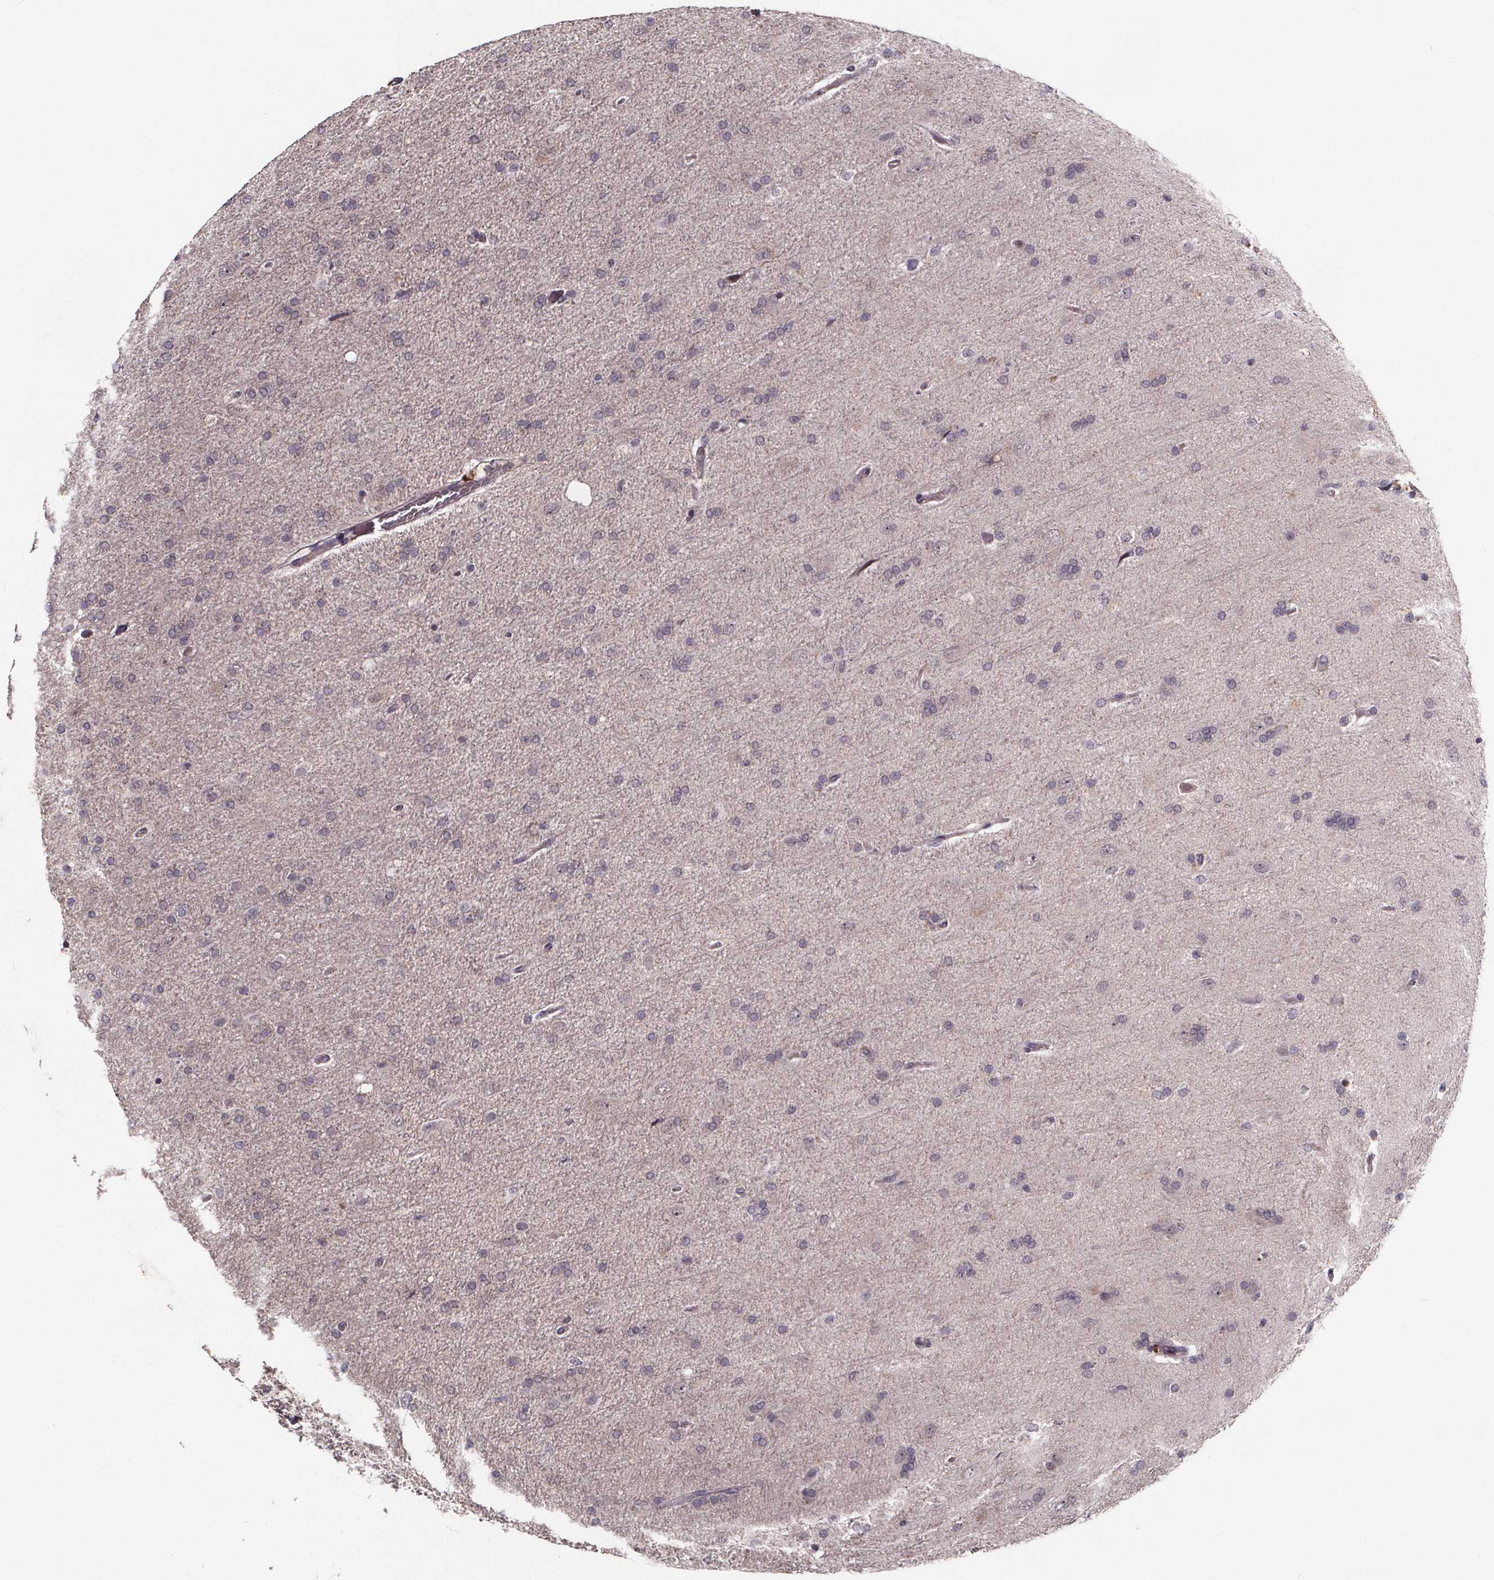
{"staining": {"intensity": "negative", "quantity": "none", "location": "none"}, "tissue": "glioma", "cell_type": "Tumor cells", "image_type": "cancer", "snomed": [{"axis": "morphology", "description": "Glioma, malignant, High grade"}, {"axis": "topography", "description": "Cerebral cortex"}], "caption": "Human malignant high-grade glioma stained for a protein using IHC shows no positivity in tumor cells.", "gene": "SMIM1", "patient": {"sex": "male", "age": 70}}